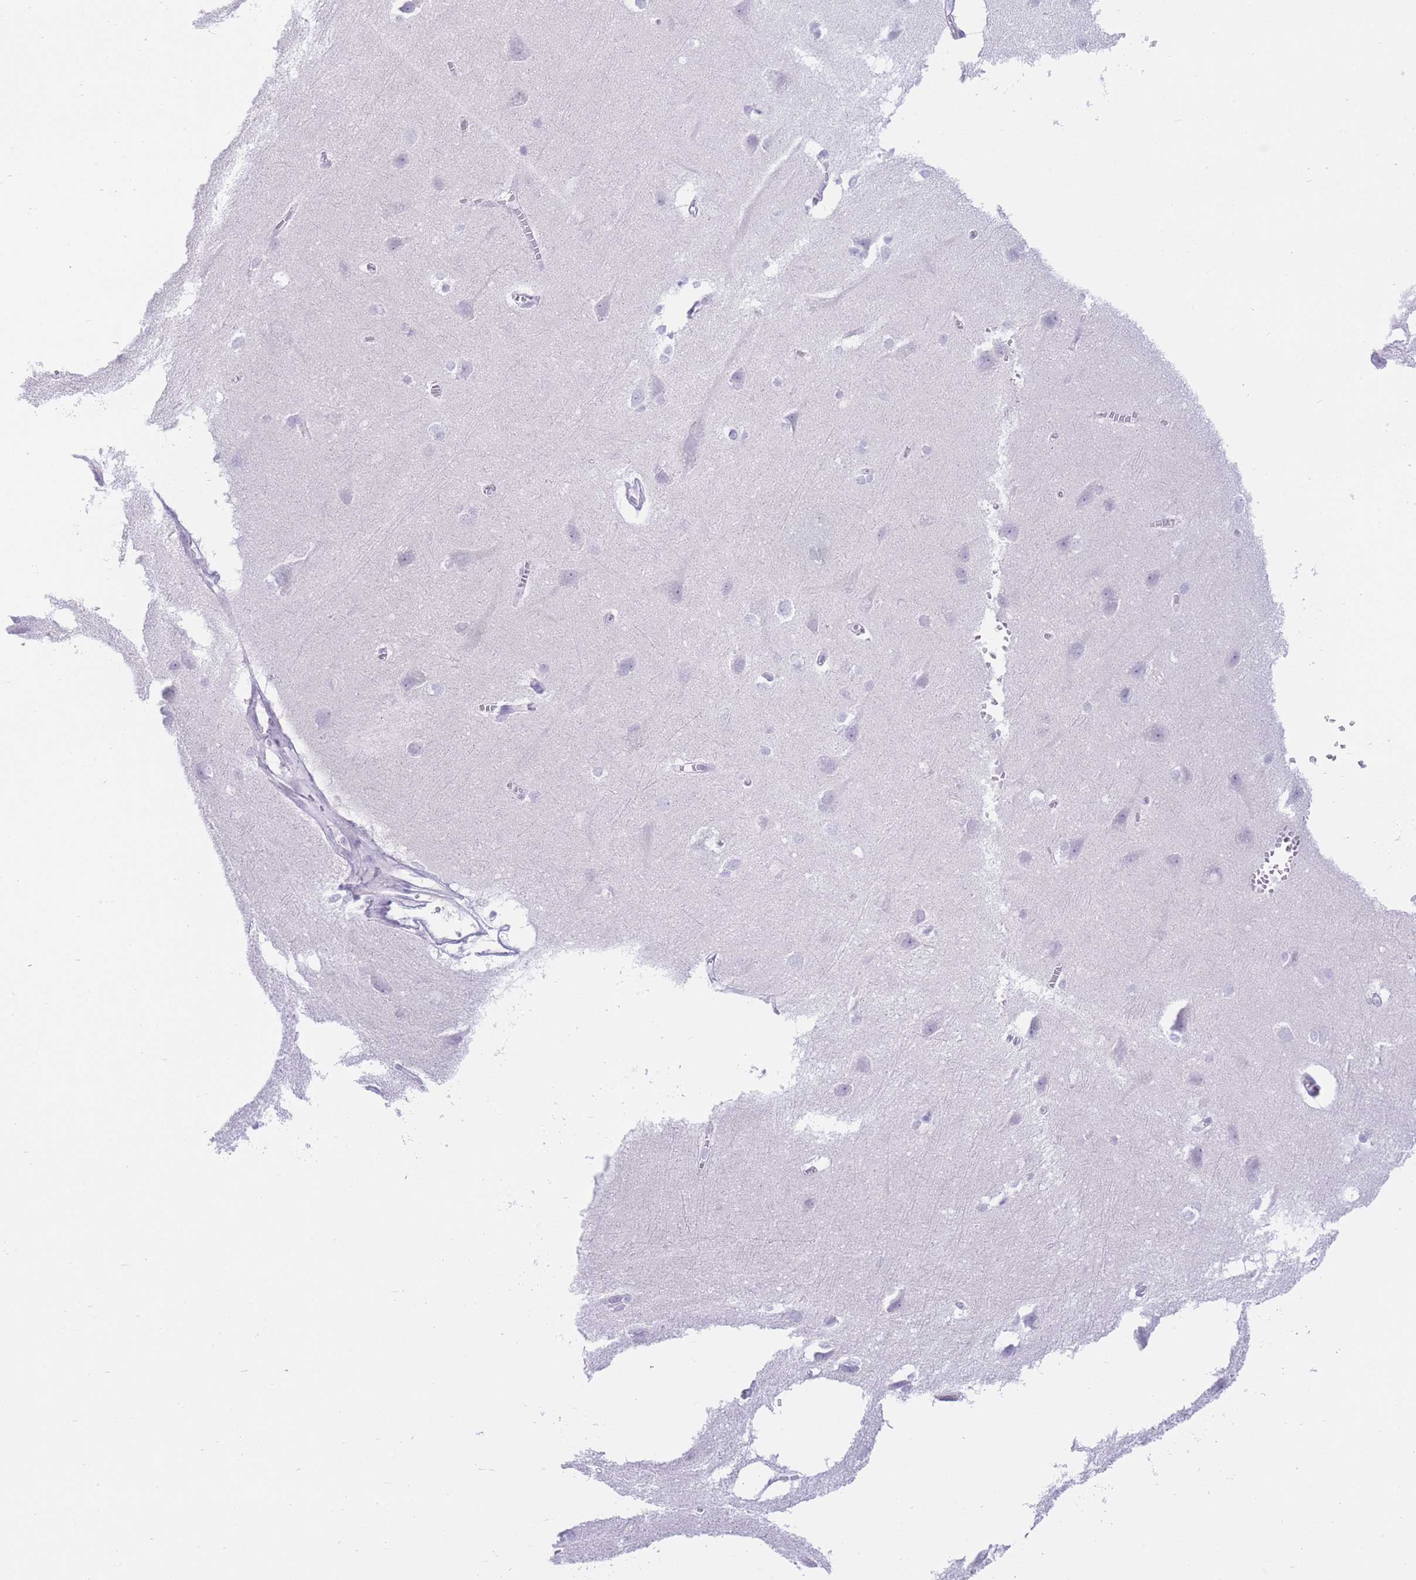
{"staining": {"intensity": "negative", "quantity": "none", "location": "none"}, "tissue": "cerebral cortex", "cell_type": "Endothelial cells", "image_type": "normal", "snomed": [{"axis": "morphology", "description": "Normal tissue, NOS"}, {"axis": "topography", "description": "Cerebral cortex"}], "caption": "IHC of normal human cerebral cortex shows no positivity in endothelial cells. The staining is performed using DAB (3,3'-diaminobenzidine) brown chromogen with nuclei counter-stained in using hematoxylin.", "gene": "ZNF212", "patient": {"sex": "male", "age": 37}}